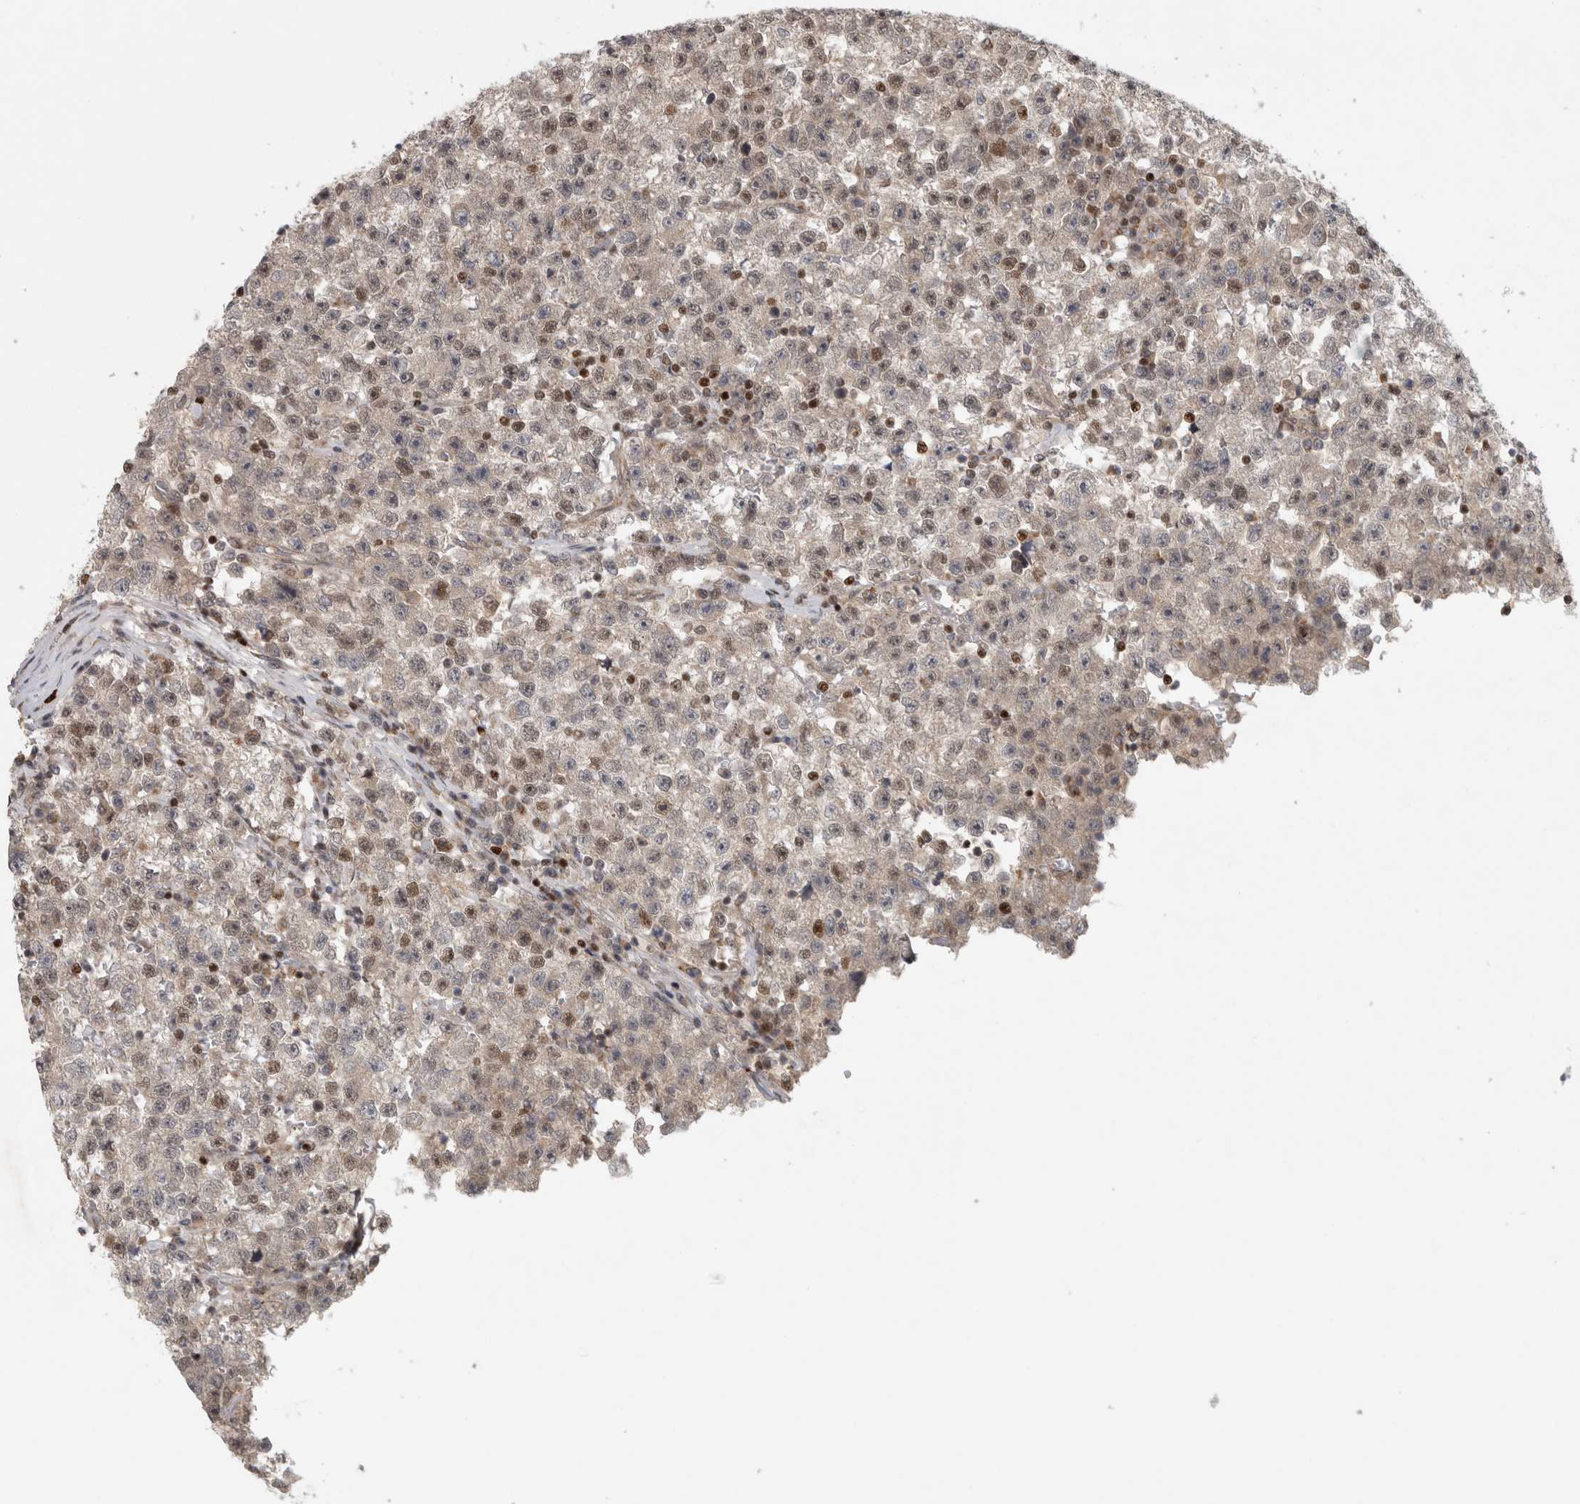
{"staining": {"intensity": "moderate", "quantity": "<25%", "location": "nuclear"}, "tissue": "testis cancer", "cell_type": "Tumor cells", "image_type": "cancer", "snomed": [{"axis": "morphology", "description": "Seminoma, NOS"}, {"axis": "topography", "description": "Testis"}], "caption": "Brown immunohistochemical staining in testis seminoma exhibits moderate nuclear staining in approximately <25% of tumor cells.", "gene": "KDM8", "patient": {"sex": "male", "age": 22}}